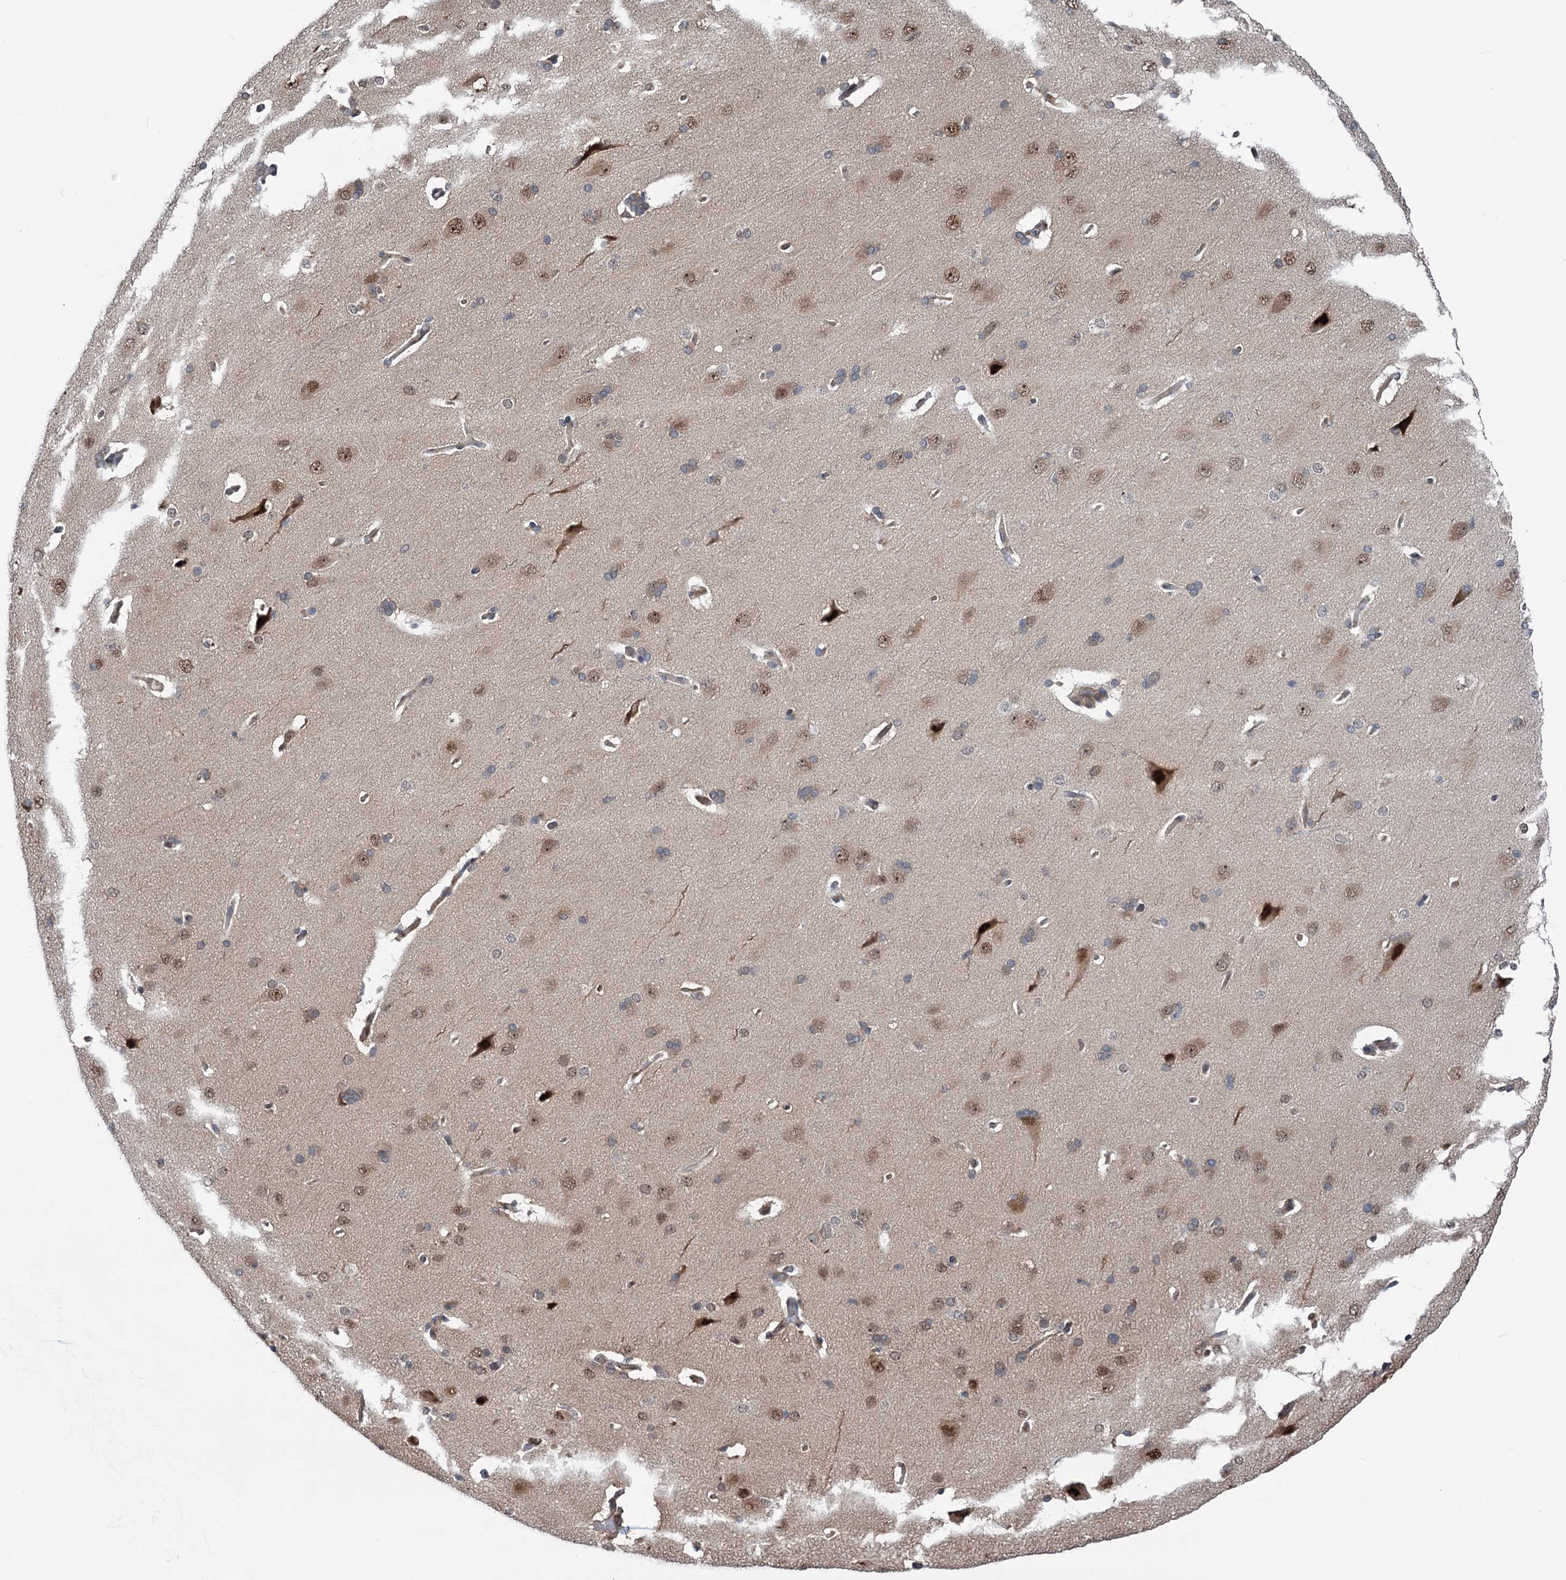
{"staining": {"intensity": "weak", "quantity": ">75%", "location": "cytoplasmic/membranous"}, "tissue": "cerebral cortex", "cell_type": "Endothelial cells", "image_type": "normal", "snomed": [{"axis": "morphology", "description": "Normal tissue, NOS"}, {"axis": "topography", "description": "Cerebral cortex"}], "caption": "DAB (3,3'-diaminobenzidine) immunohistochemical staining of unremarkable human cerebral cortex shows weak cytoplasmic/membranous protein positivity in approximately >75% of endothelial cells. The staining was performed using DAB to visualize the protein expression in brown, while the nuclei were stained in blue with hematoxylin (Magnification: 20x).", "gene": "GPBP1", "patient": {"sex": "male", "age": 62}}